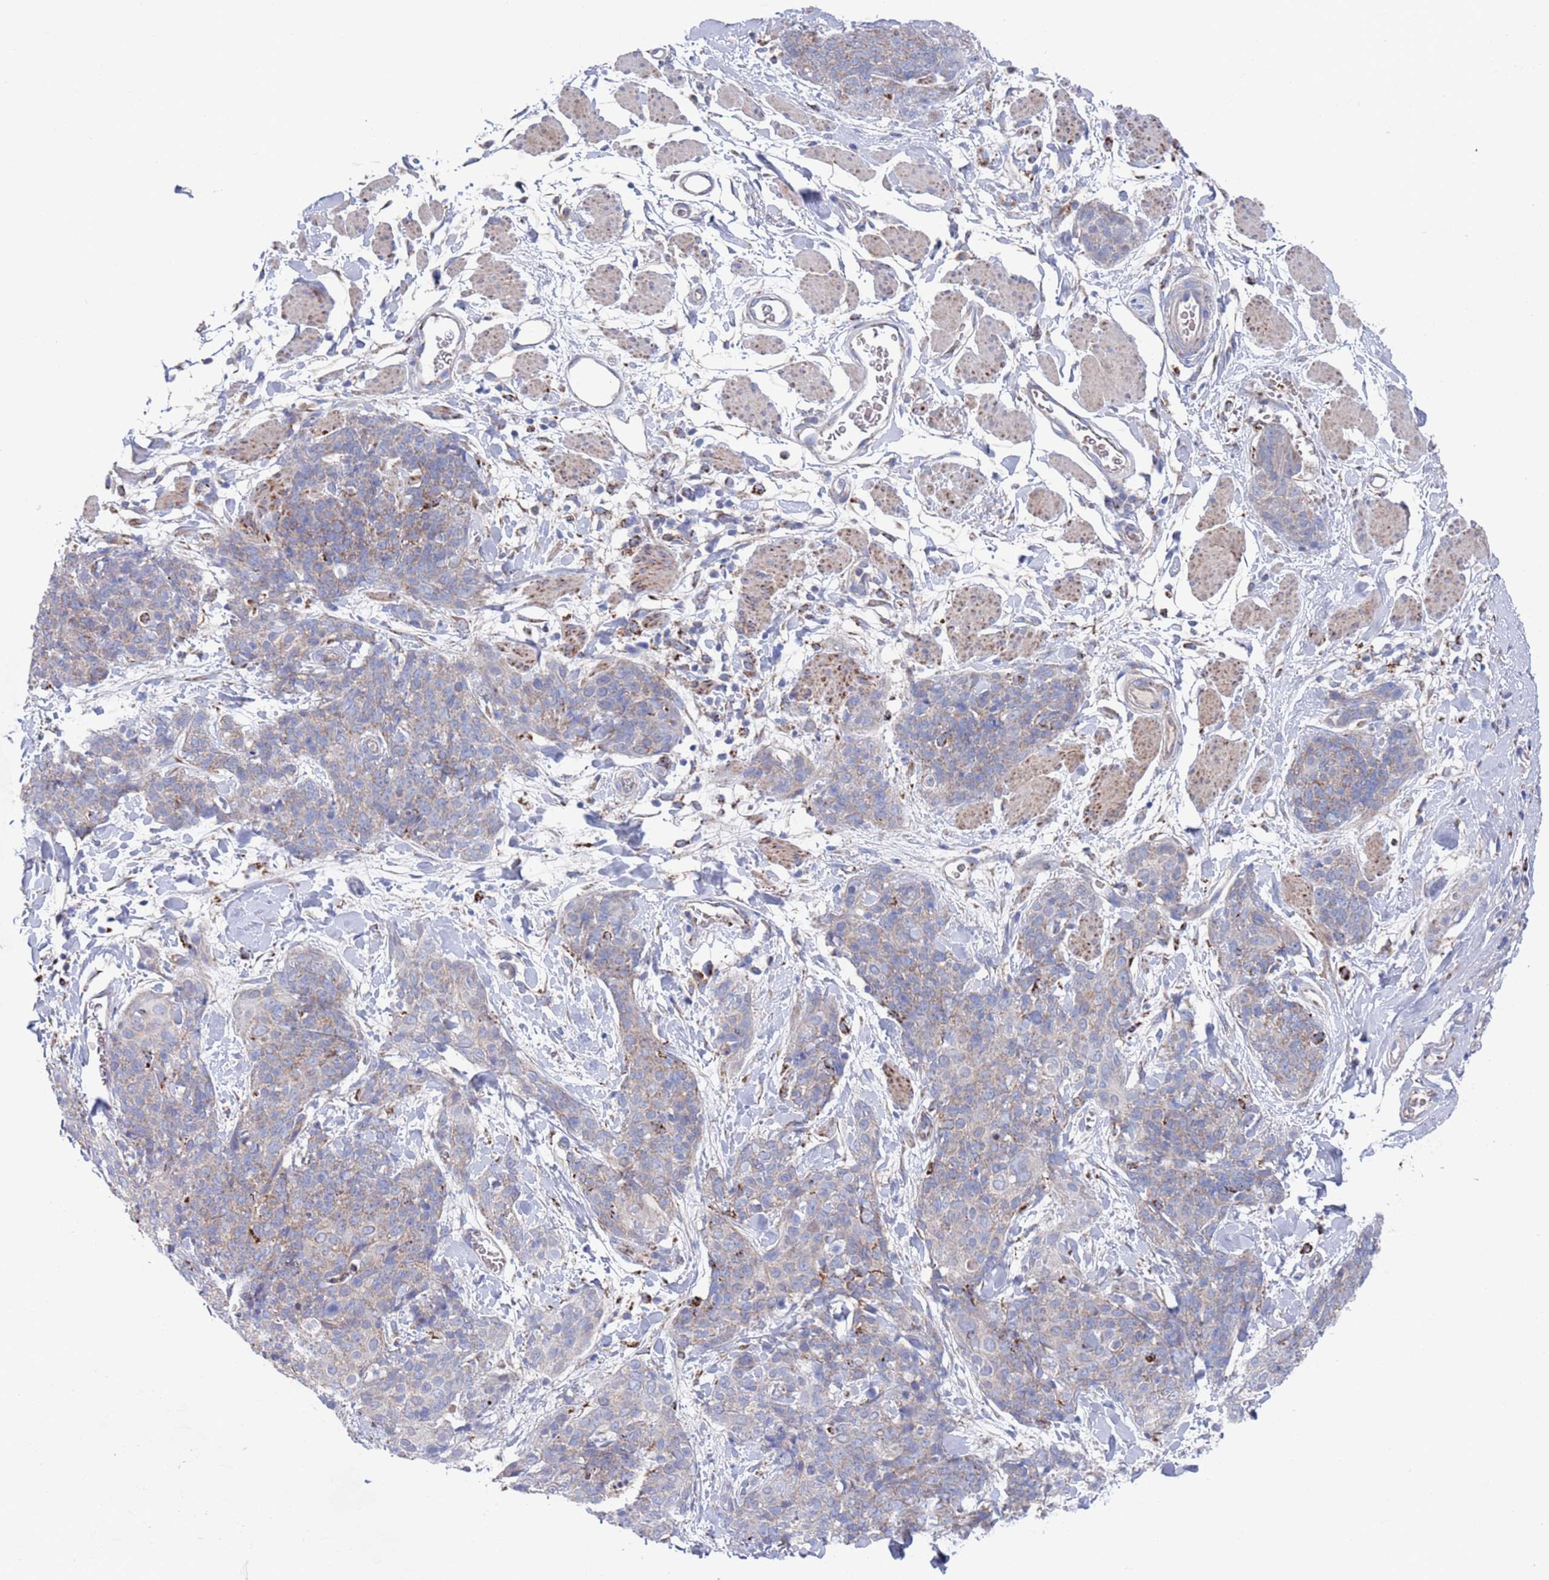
{"staining": {"intensity": "weak", "quantity": "<25%", "location": "cytoplasmic/membranous"}, "tissue": "skin cancer", "cell_type": "Tumor cells", "image_type": "cancer", "snomed": [{"axis": "morphology", "description": "Squamous cell carcinoma, NOS"}, {"axis": "topography", "description": "Skin"}, {"axis": "topography", "description": "Vulva"}], "caption": "High magnification brightfield microscopy of skin cancer stained with DAB (brown) and counterstained with hematoxylin (blue): tumor cells show no significant expression.", "gene": "CHCHD6", "patient": {"sex": "female", "age": 85}}